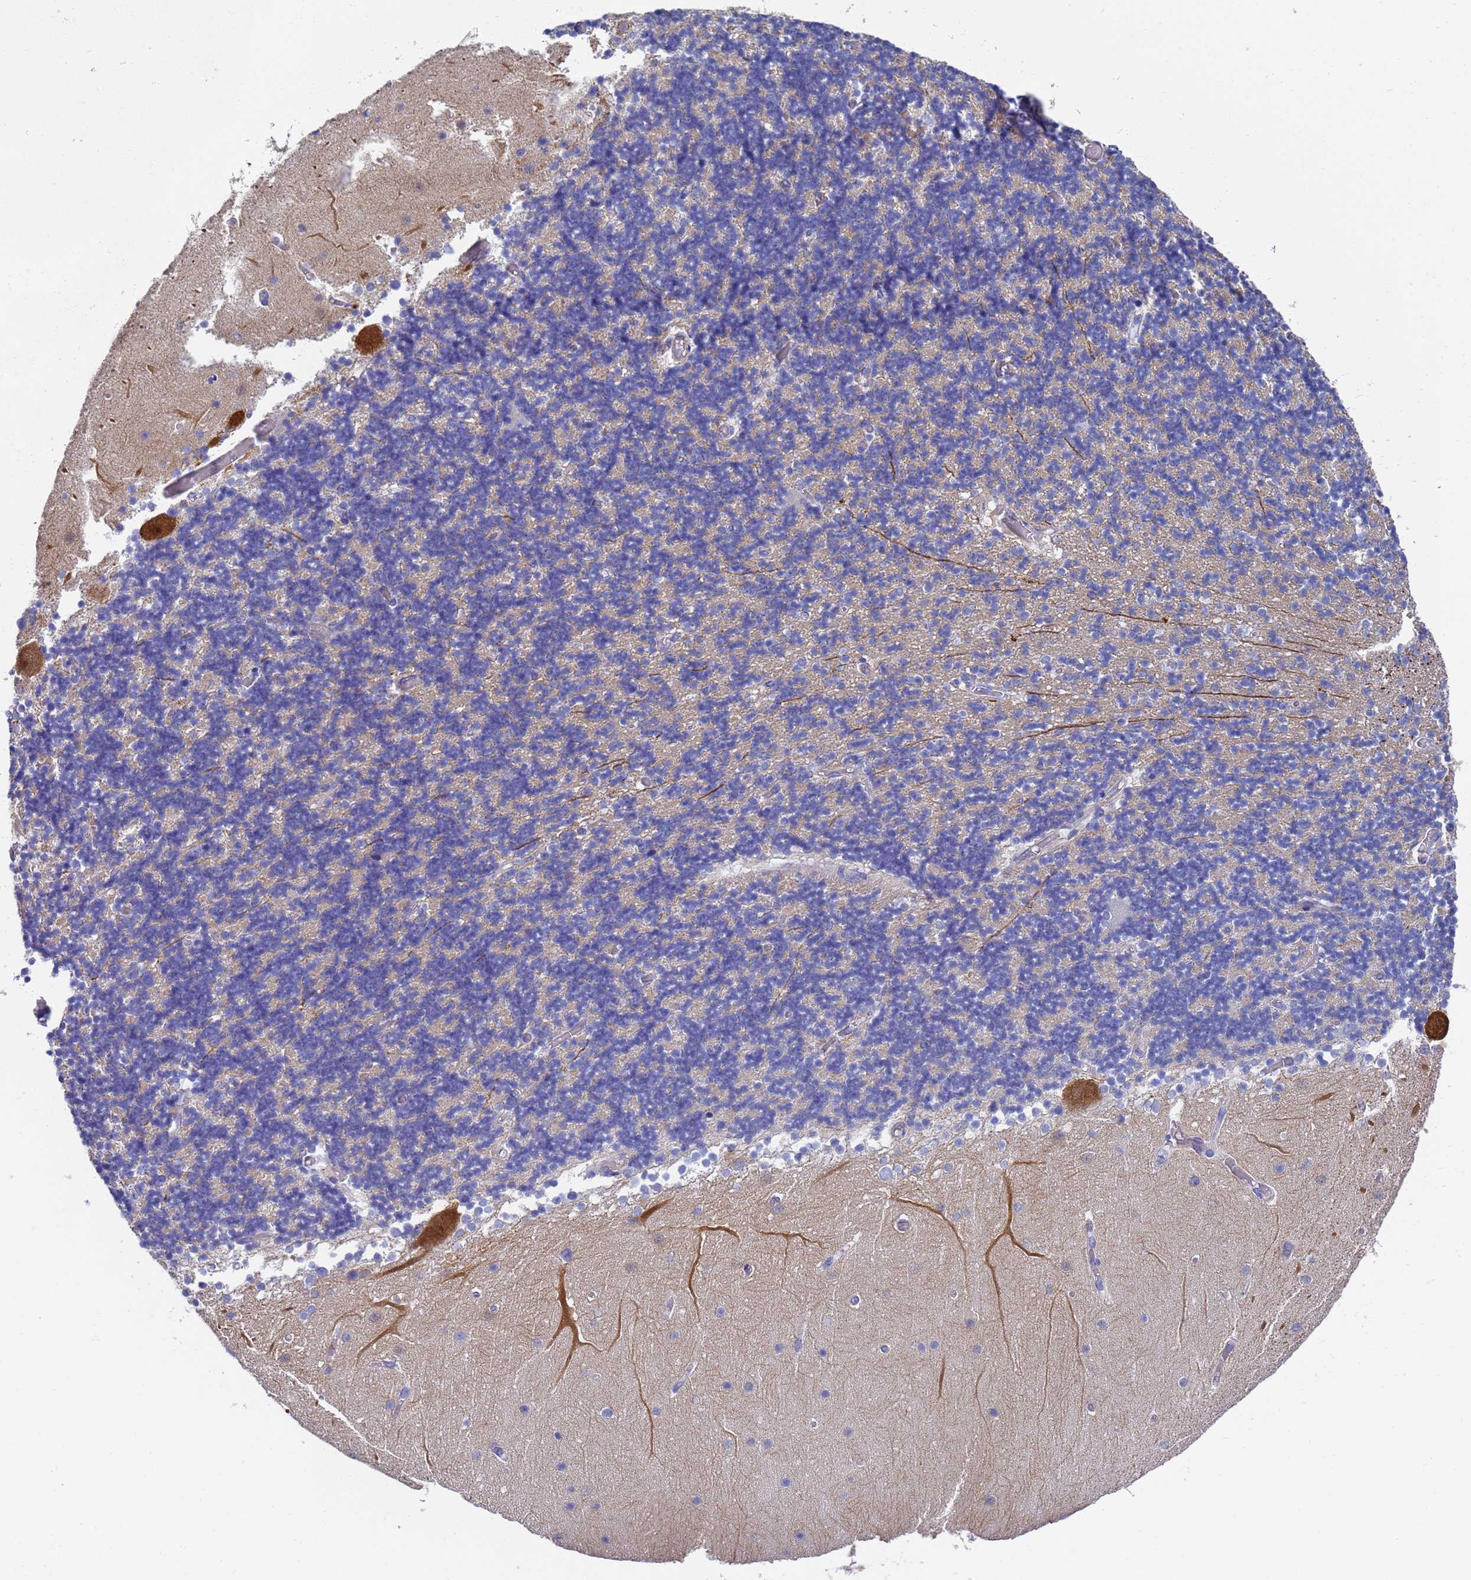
{"staining": {"intensity": "weak", "quantity": "<25%", "location": "cytoplasmic/membranous"}, "tissue": "cerebellum", "cell_type": "Cells in granular layer", "image_type": "normal", "snomed": [{"axis": "morphology", "description": "Normal tissue, NOS"}, {"axis": "topography", "description": "Cerebellum"}], "caption": "A high-resolution image shows IHC staining of benign cerebellum, which demonstrates no significant staining in cells in granular layer. Brightfield microscopy of immunohistochemistry (IHC) stained with DAB (3,3'-diaminobenzidine) (brown) and hematoxylin (blue), captured at high magnification.", "gene": "GCHFR", "patient": {"sex": "female", "age": 28}}